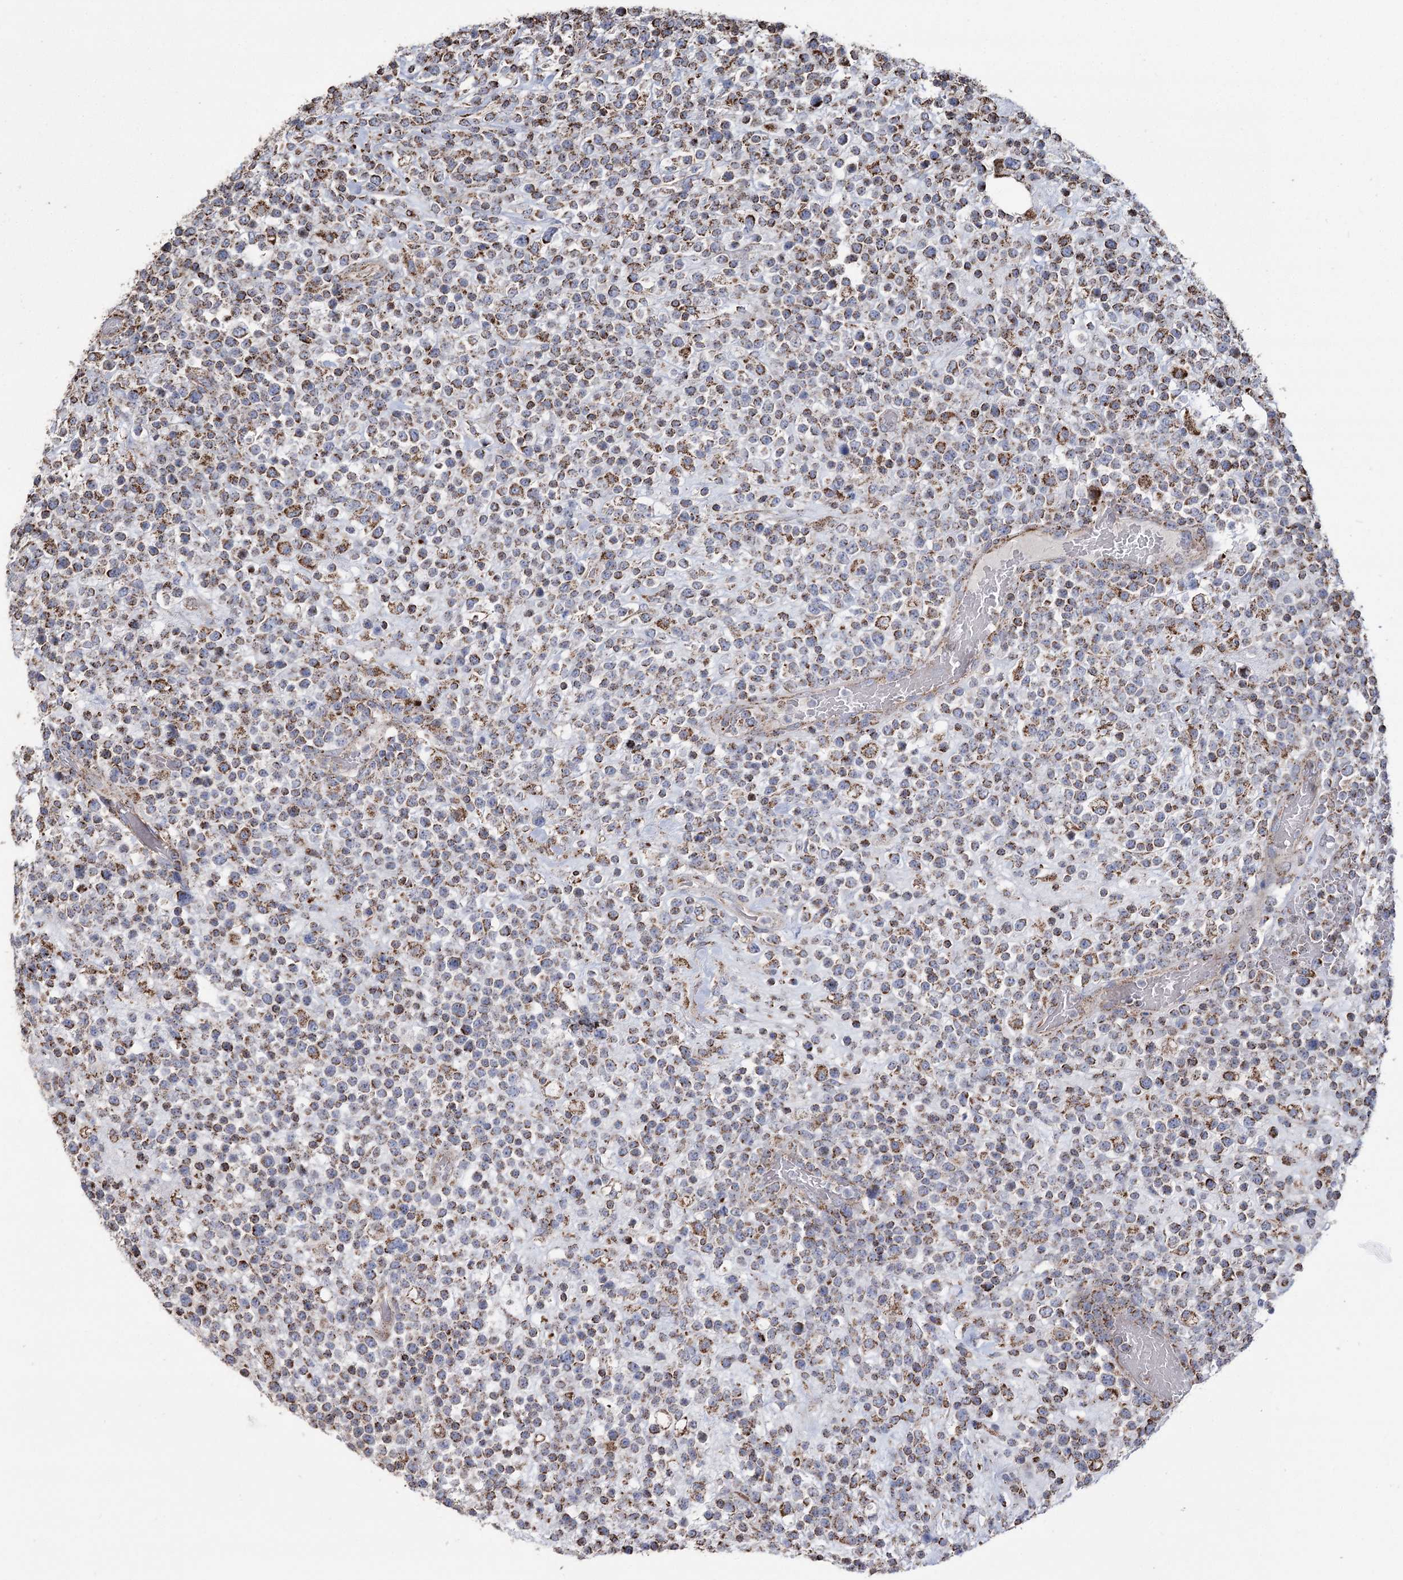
{"staining": {"intensity": "strong", "quantity": "25%-75%", "location": "cytoplasmic/membranous"}, "tissue": "lymphoma", "cell_type": "Tumor cells", "image_type": "cancer", "snomed": [{"axis": "morphology", "description": "Malignant lymphoma, non-Hodgkin's type, High grade"}, {"axis": "topography", "description": "Colon"}], "caption": "Immunohistochemistry micrograph of human lymphoma stained for a protein (brown), which displays high levels of strong cytoplasmic/membranous staining in about 25%-75% of tumor cells.", "gene": "RANBP3L", "patient": {"sex": "female", "age": 53}}